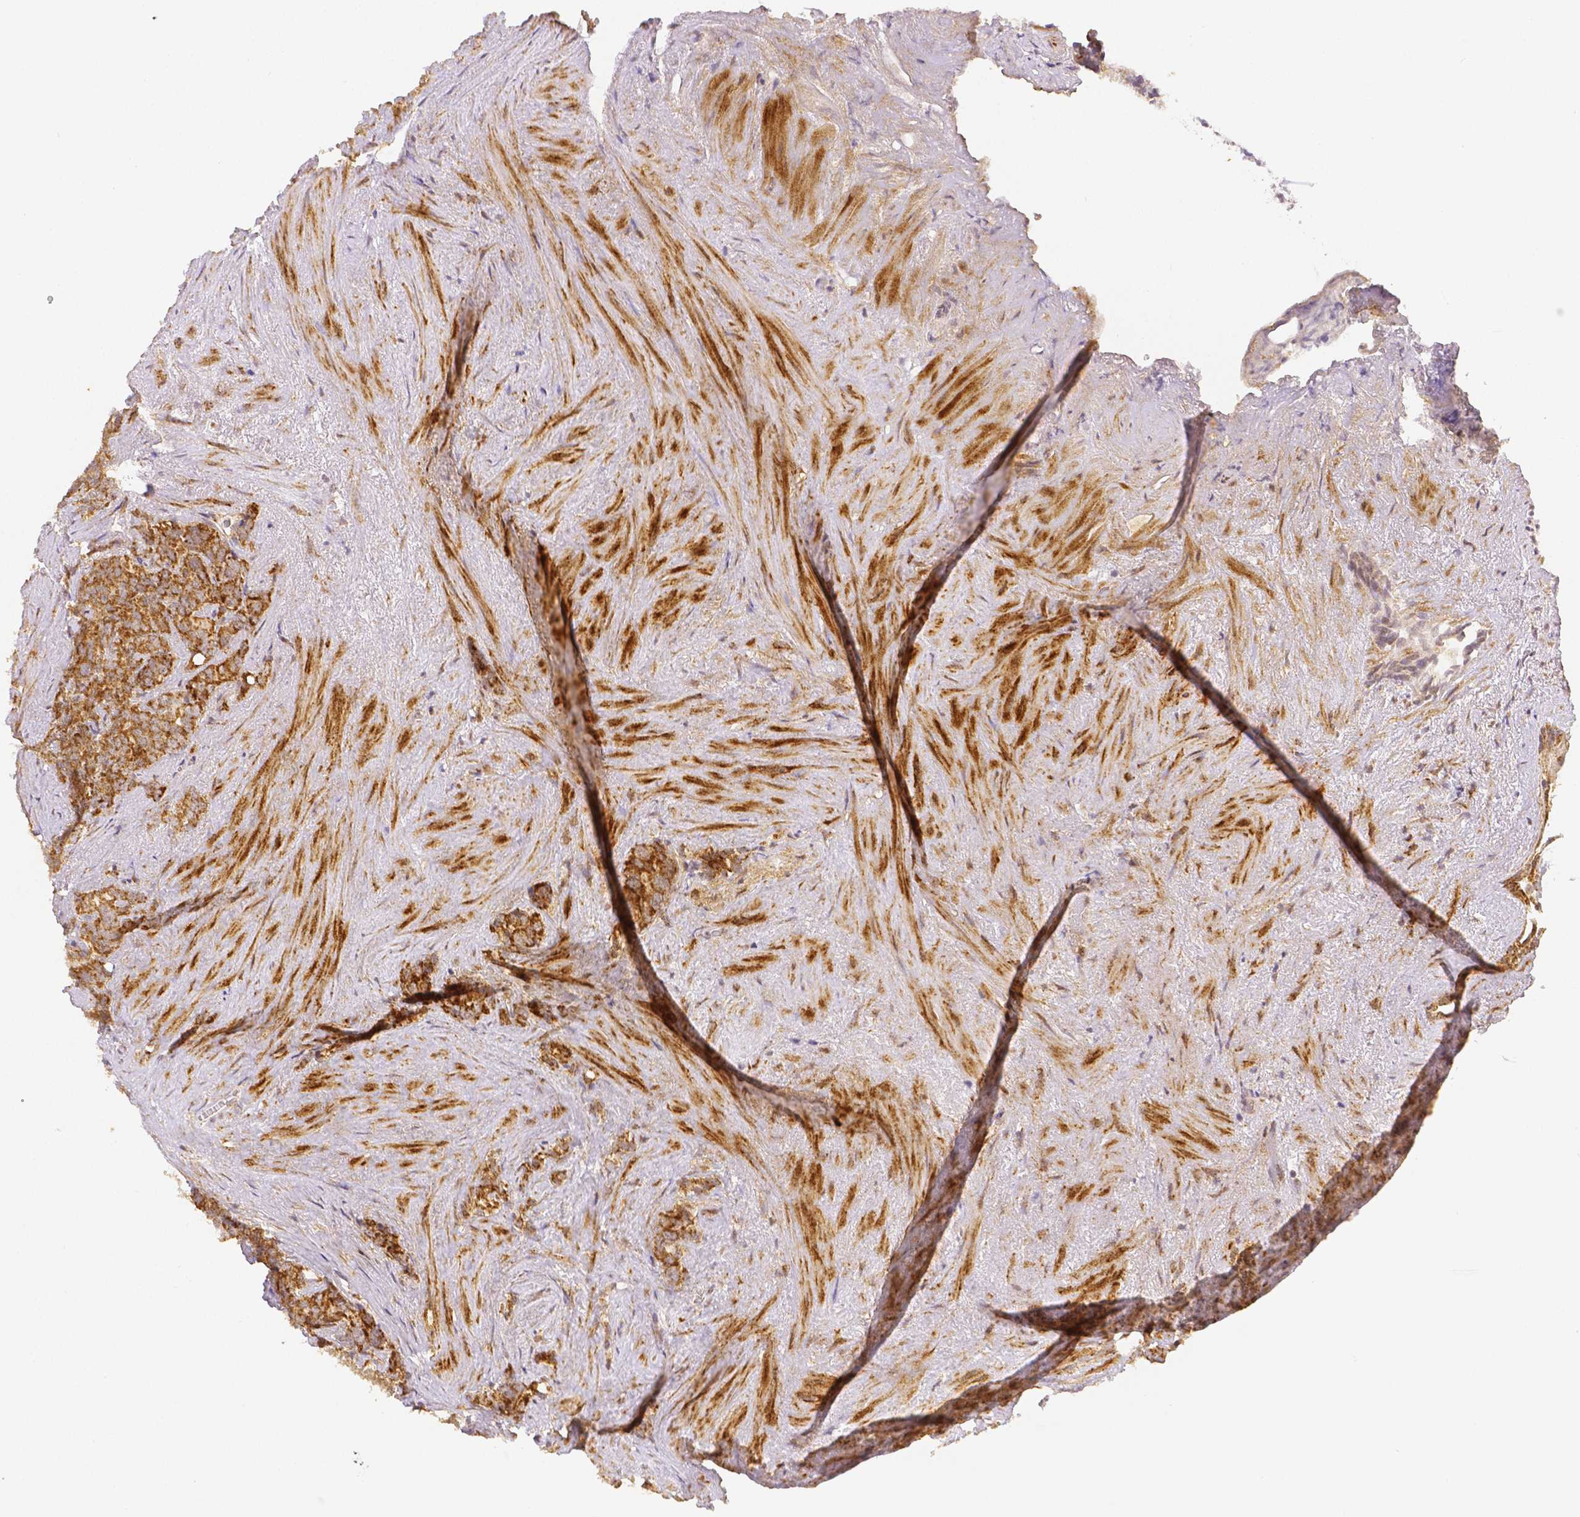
{"staining": {"intensity": "moderate", "quantity": ">75%", "location": "cytoplasmic/membranous"}, "tissue": "prostate cancer", "cell_type": "Tumor cells", "image_type": "cancer", "snomed": [{"axis": "morphology", "description": "Adenocarcinoma, High grade"}, {"axis": "topography", "description": "Prostate"}], "caption": "High-grade adenocarcinoma (prostate) tissue reveals moderate cytoplasmic/membranous staining in about >75% of tumor cells, visualized by immunohistochemistry.", "gene": "RHOT1", "patient": {"sex": "male", "age": 84}}